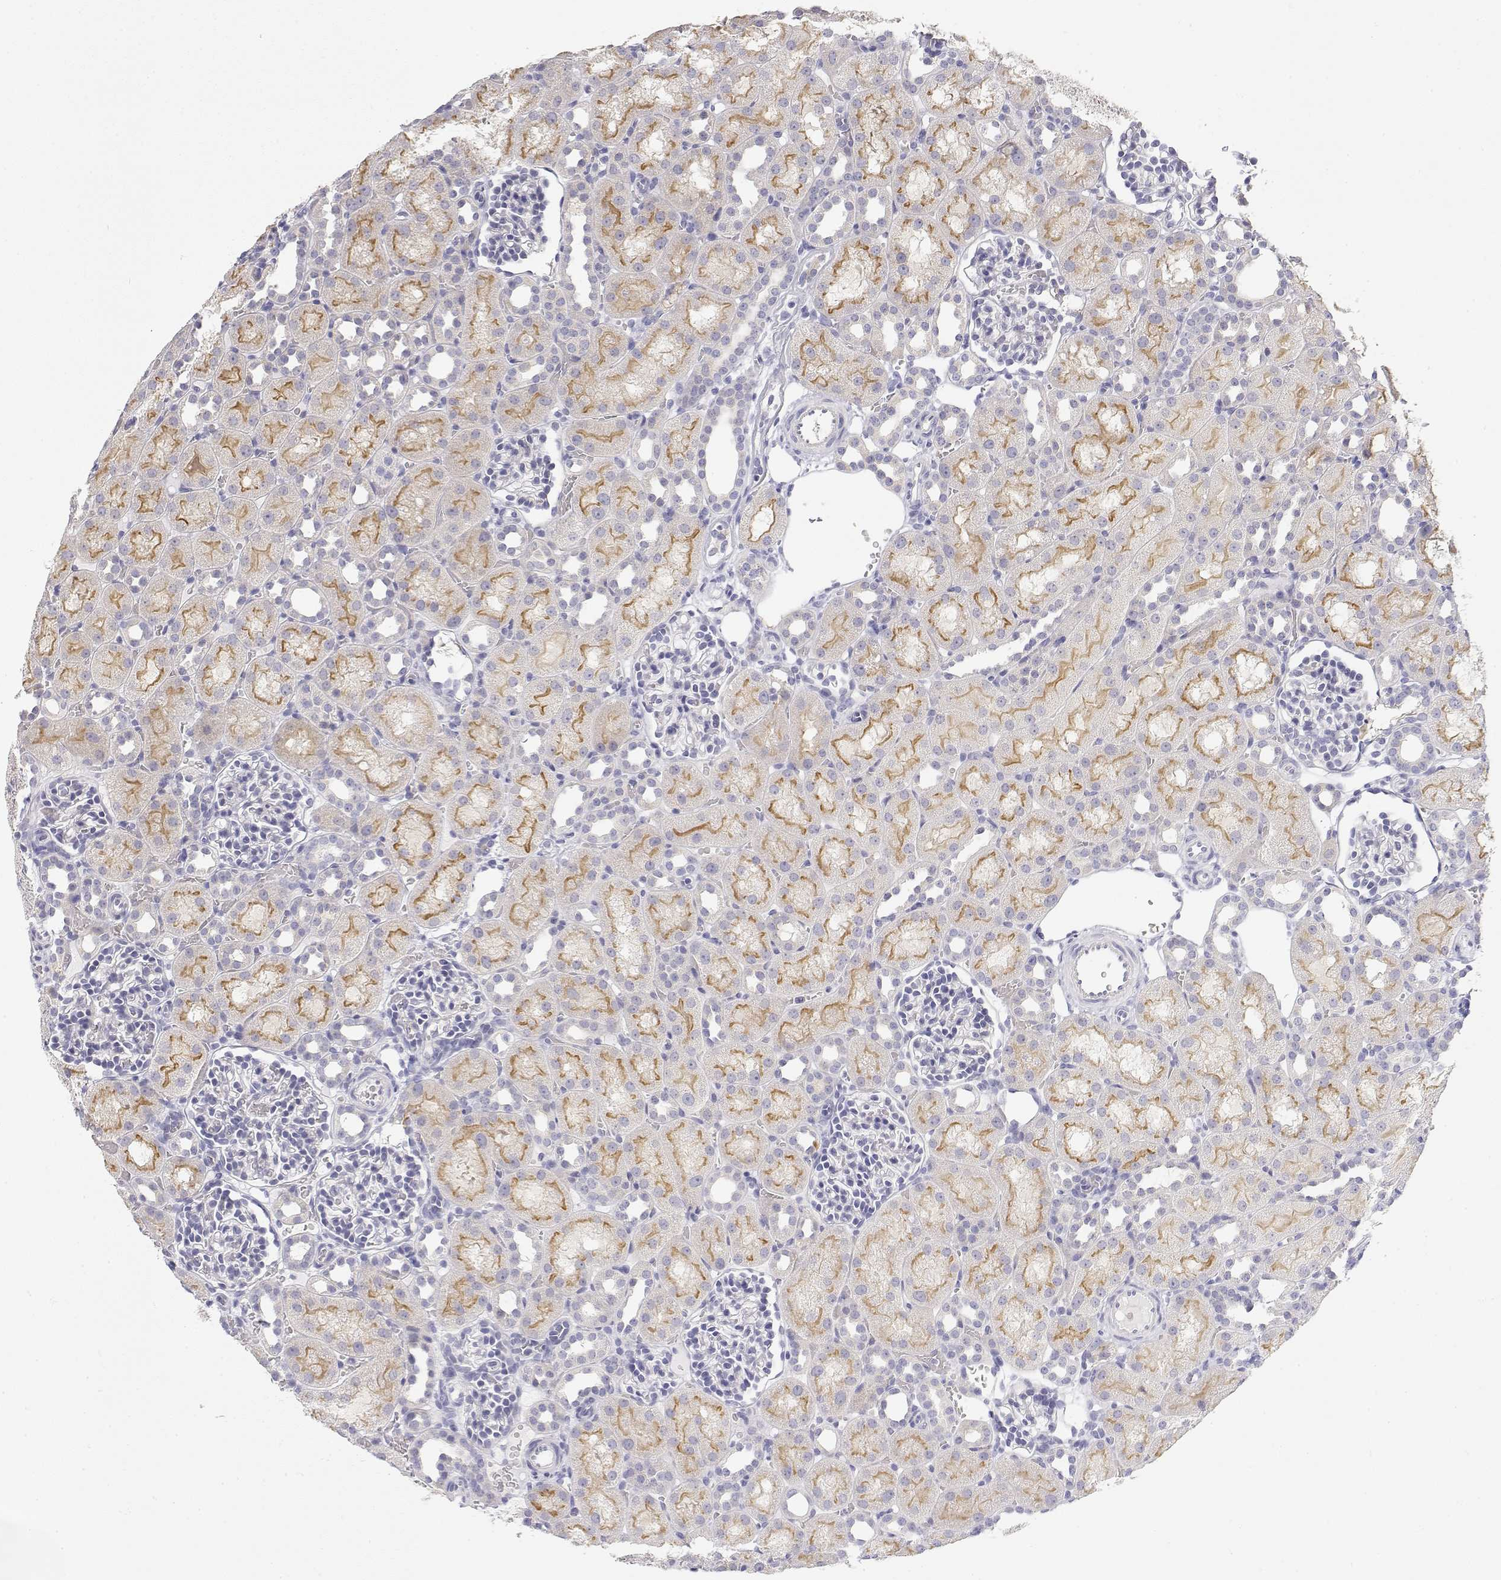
{"staining": {"intensity": "negative", "quantity": "none", "location": "none"}, "tissue": "kidney", "cell_type": "Cells in glomeruli", "image_type": "normal", "snomed": [{"axis": "morphology", "description": "Normal tissue, NOS"}, {"axis": "topography", "description": "Kidney"}], "caption": "Cells in glomeruli are negative for brown protein staining in unremarkable kidney. (DAB (3,3'-diaminobenzidine) immunohistochemistry (IHC), high magnification).", "gene": "MISP", "patient": {"sex": "male", "age": 1}}